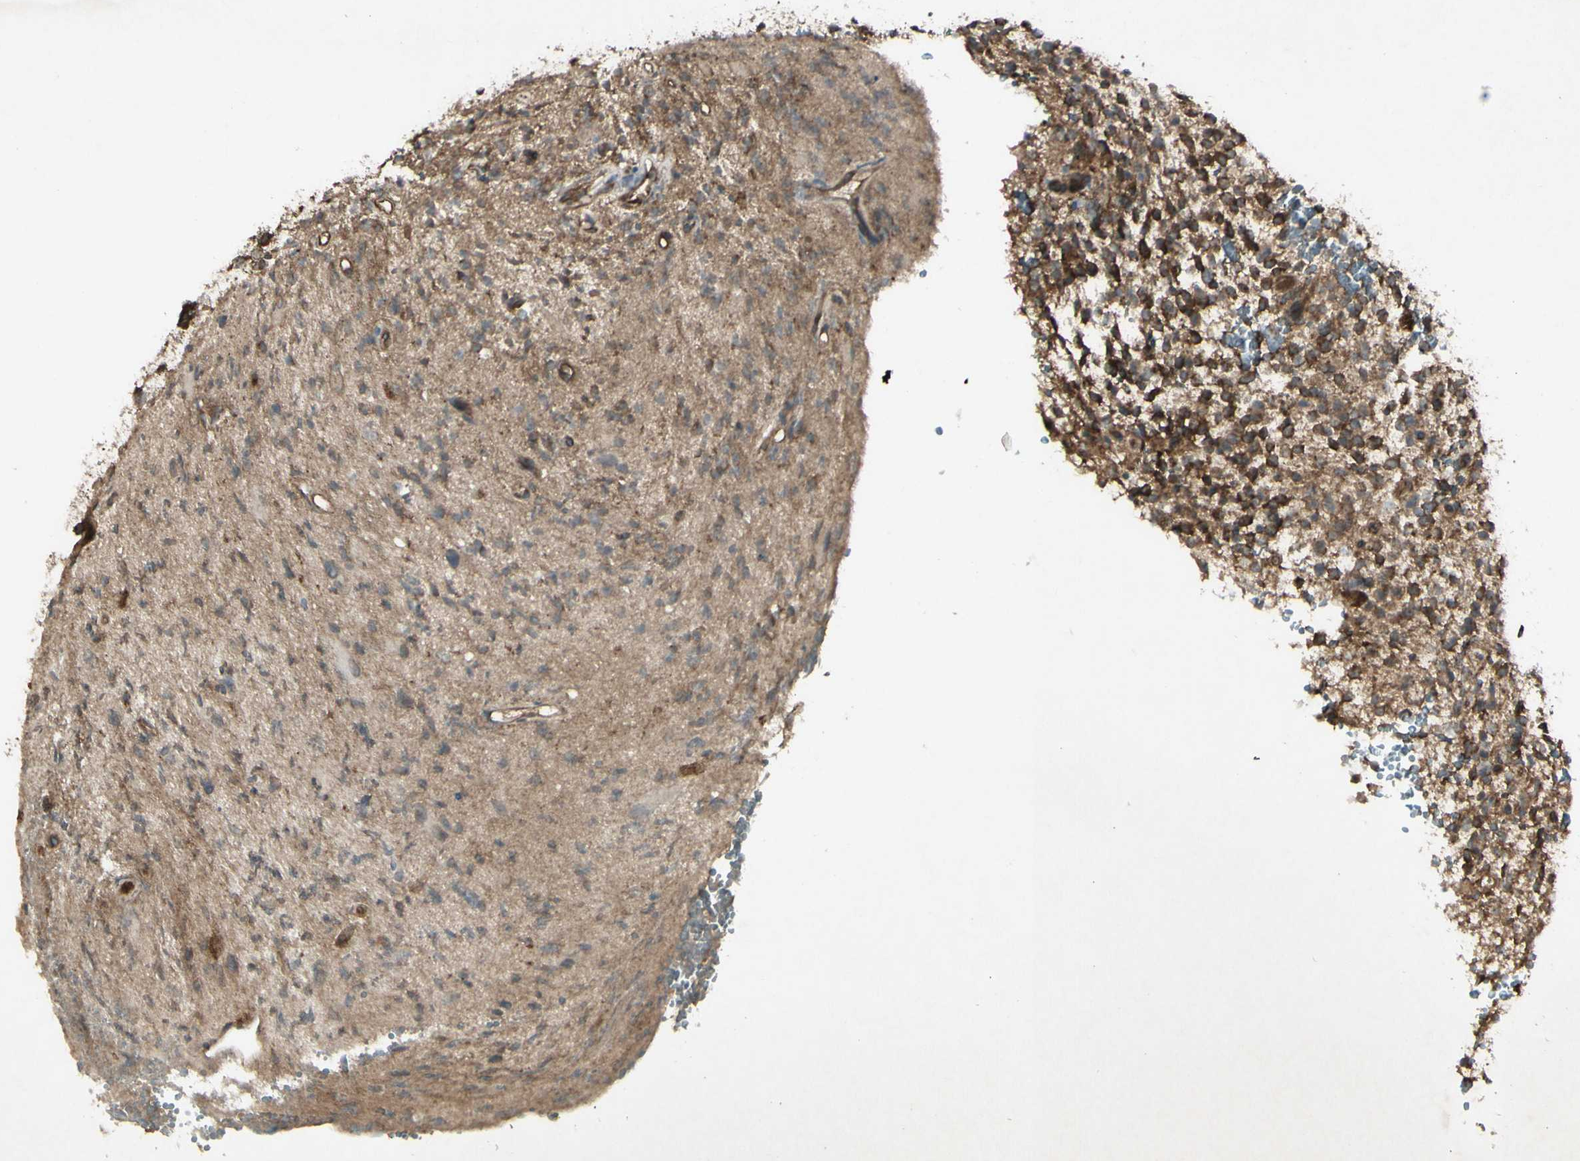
{"staining": {"intensity": "strong", "quantity": ">75%", "location": "cytoplasmic/membranous"}, "tissue": "glioma", "cell_type": "Tumor cells", "image_type": "cancer", "snomed": [{"axis": "morphology", "description": "Glioma, malignant, High grade"}, {"axis": "topography", "description": "Brain"}], "caption": "Glioma was stained to show a protein in brown. There is high levels of strong cytoplasmic/membranous positivity in approximately >75% of tumor cells.", "gene": "JAG1", "patient": {"sex": "male", "age": 48}}